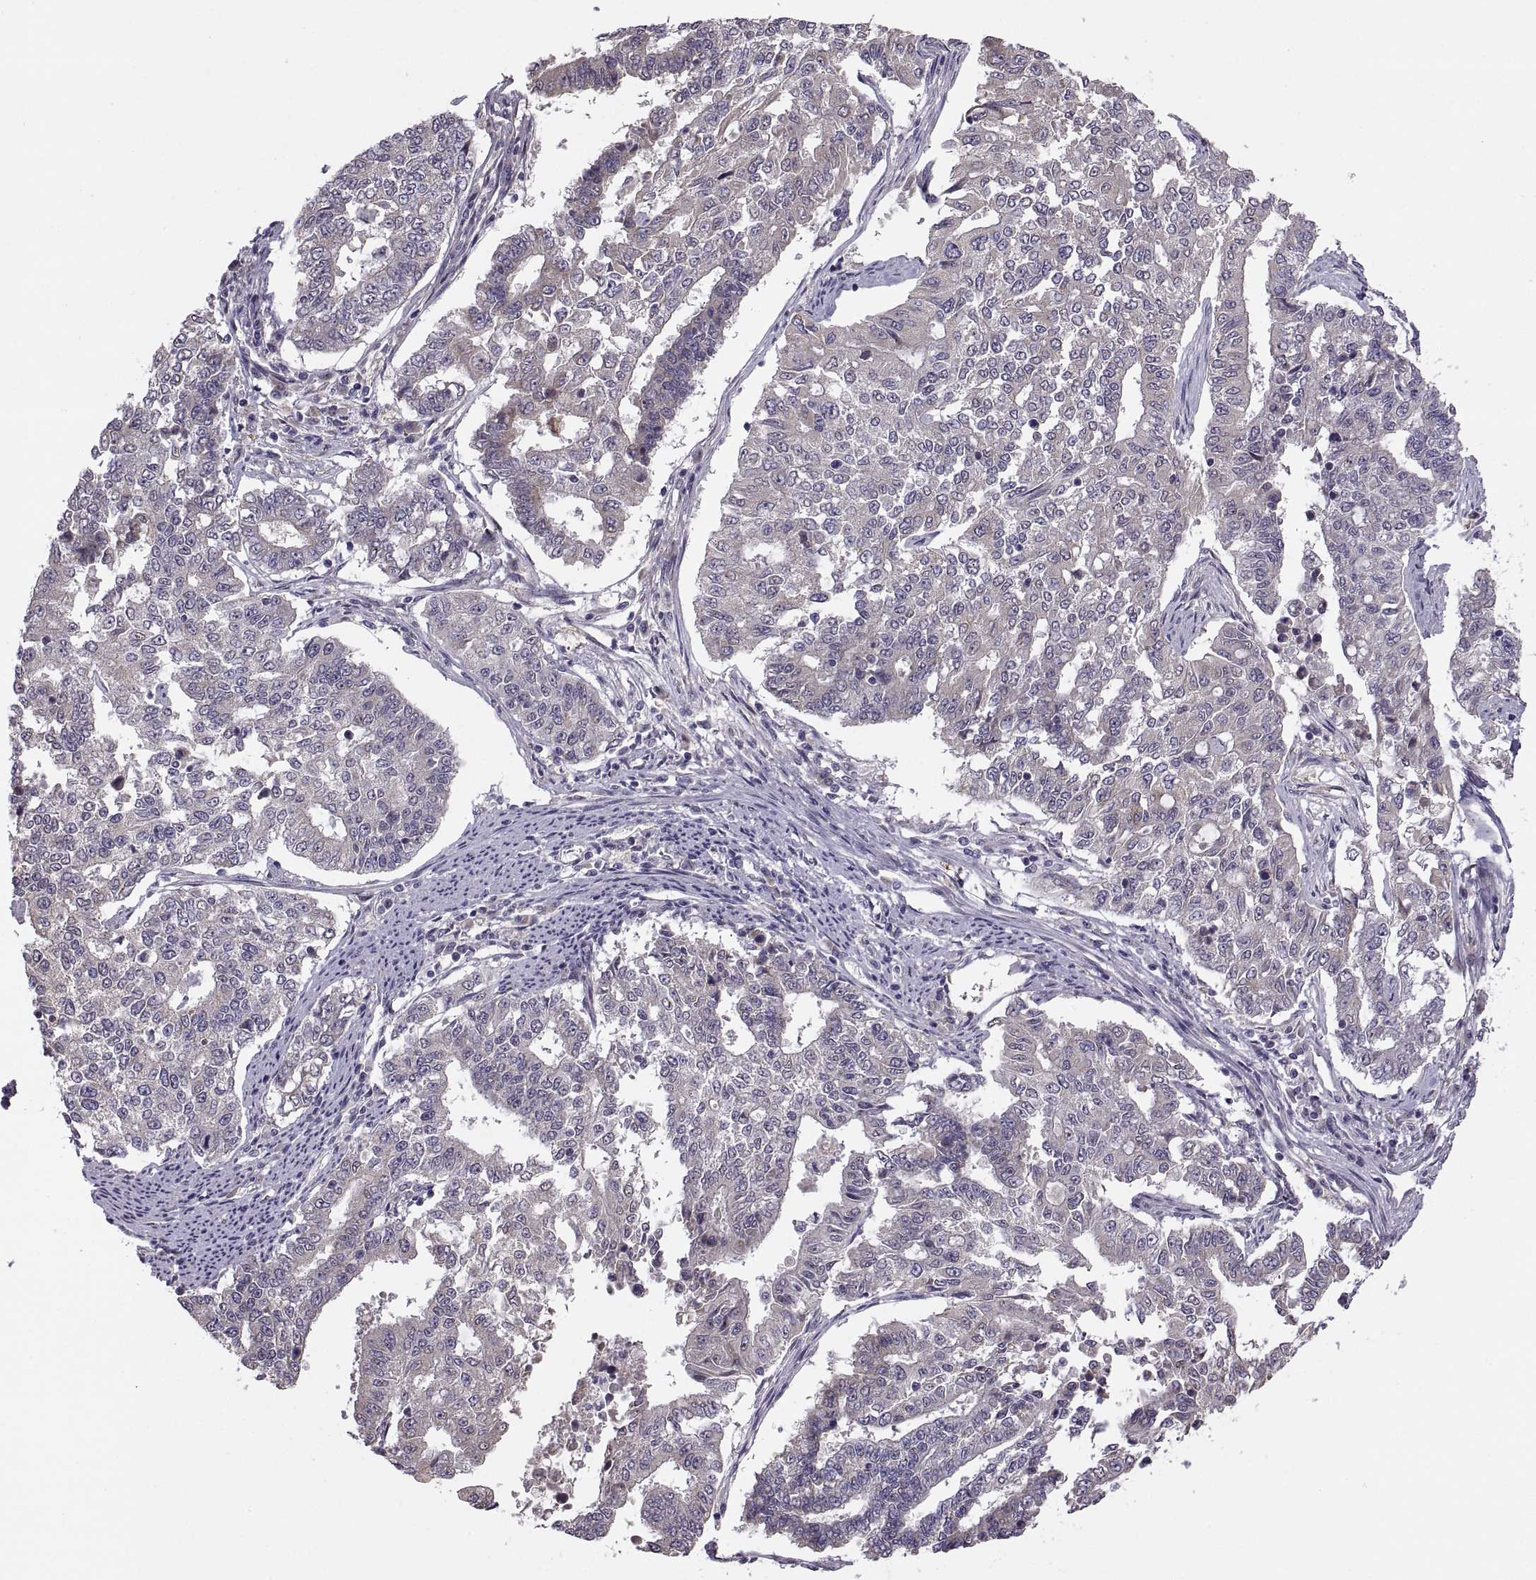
{"staining": {"intensity": "negative", "quantity": "none", "location": "none"}, "tissue": "endometrial cancer", "cell_type": "Tumor cells", "image_type": "cancer", "snomed": [{"axis": "morphology", "description": "Adenocarcinoma, NOS"}, {"axis": "topography", "description": "Uterus"}], "caption": "Immunohistochemistry of endometrial cancer shows no expression in tumor cells.", "gene": "ACSBG2", "patient": {"sex": "female", "age": 59}}